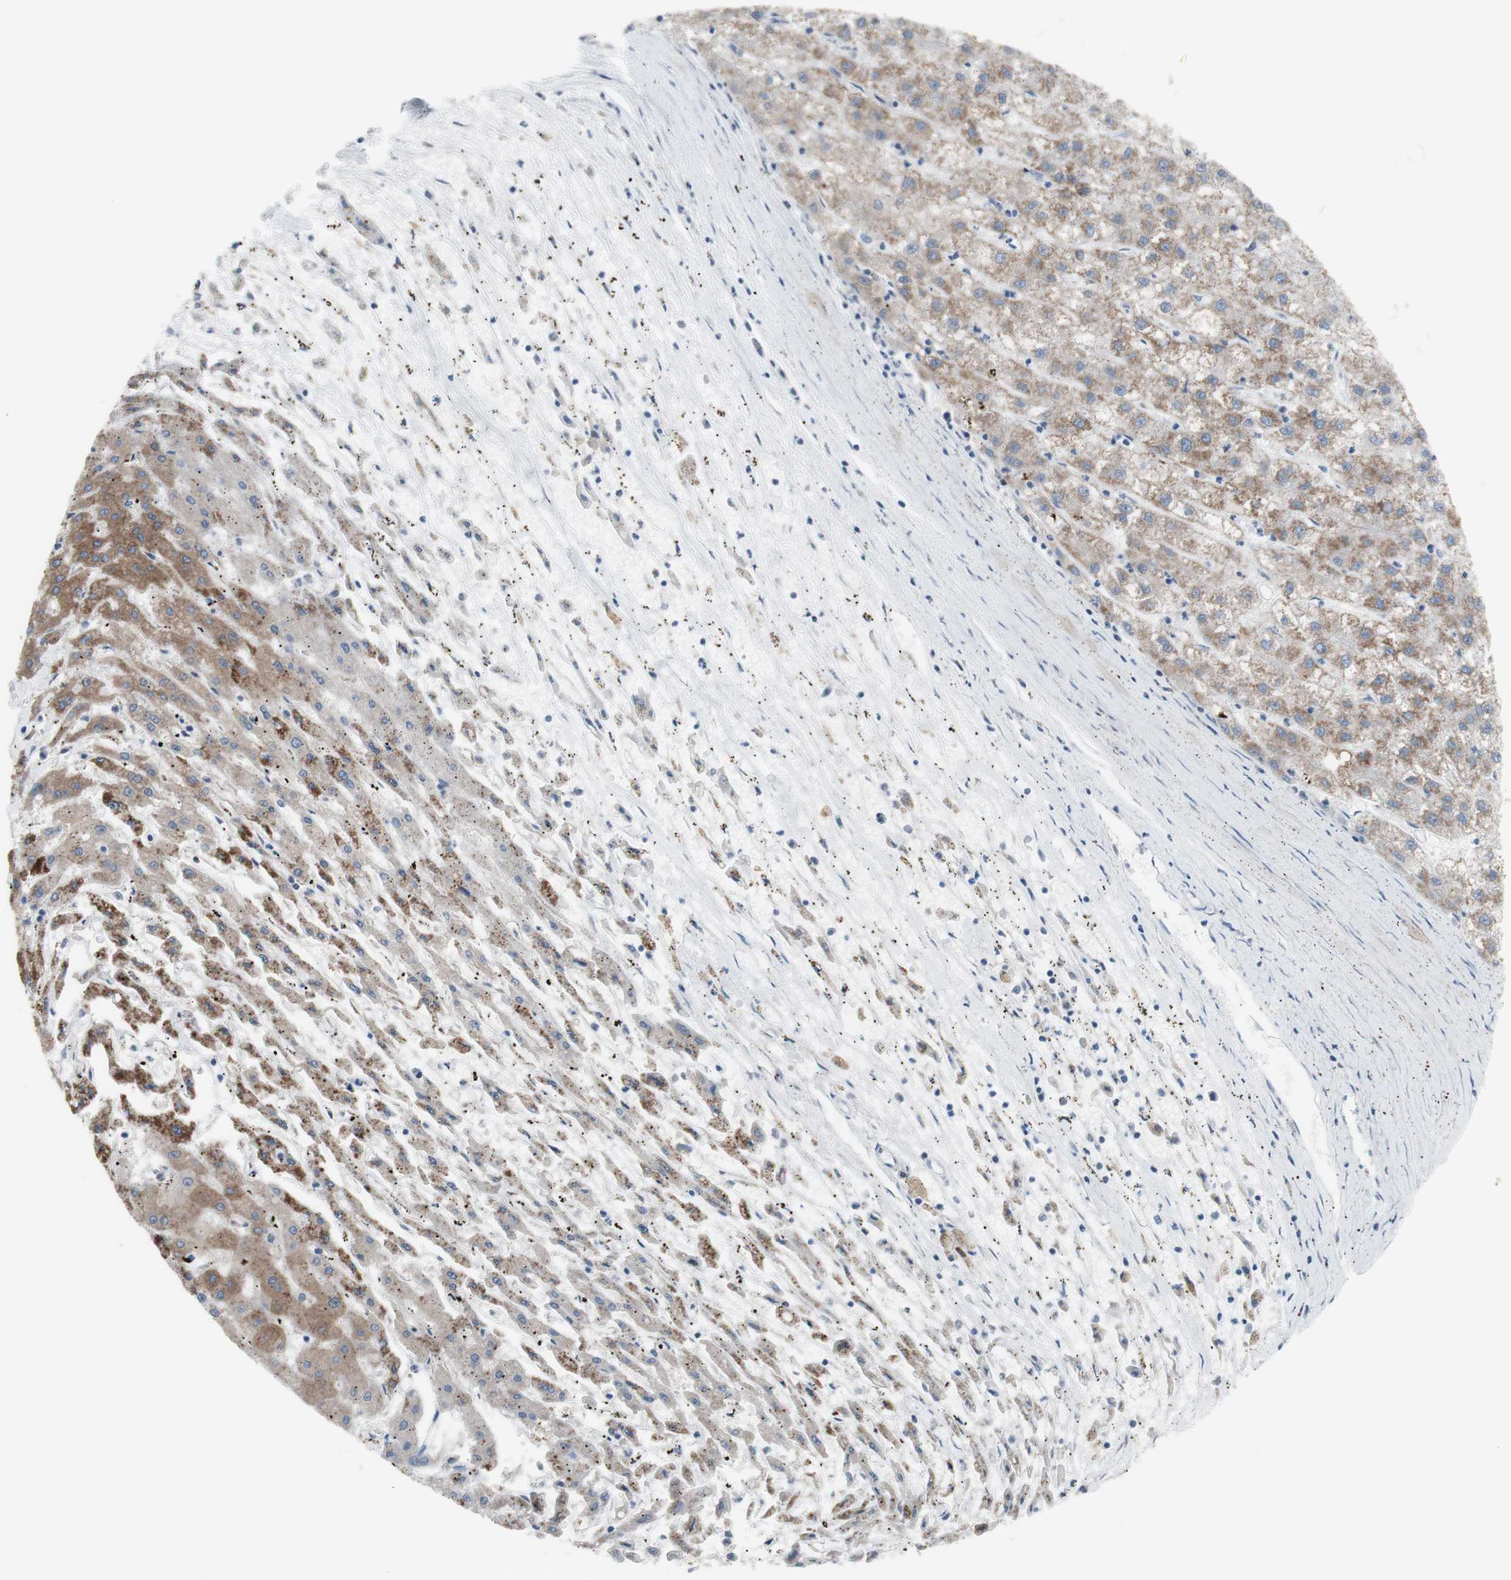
{"staining": {"intensity": "moderate", "quantity": ">75%", "location": "cytoplasmic/membranous"}, "tissue": "liver cancer", "cell_type": "Tumor cells", "image_type": "cancer", "snomed": [{"axis": "morphology", "description": "Carcinoma, Hepatocellular, NOS"}, {"axis": "topography", "description": "Liver"}], "caption": "IHC (DAB (3,3'-diaminobenzidine)) staining of human liver cancer (hepatocellular carcinoma) exhibits moderate cytoplasmic/membranous protein positivity in about >75% of tumor cells.", "gene": "C3orf52", "patient": {"sex": "male", "age": 72}}